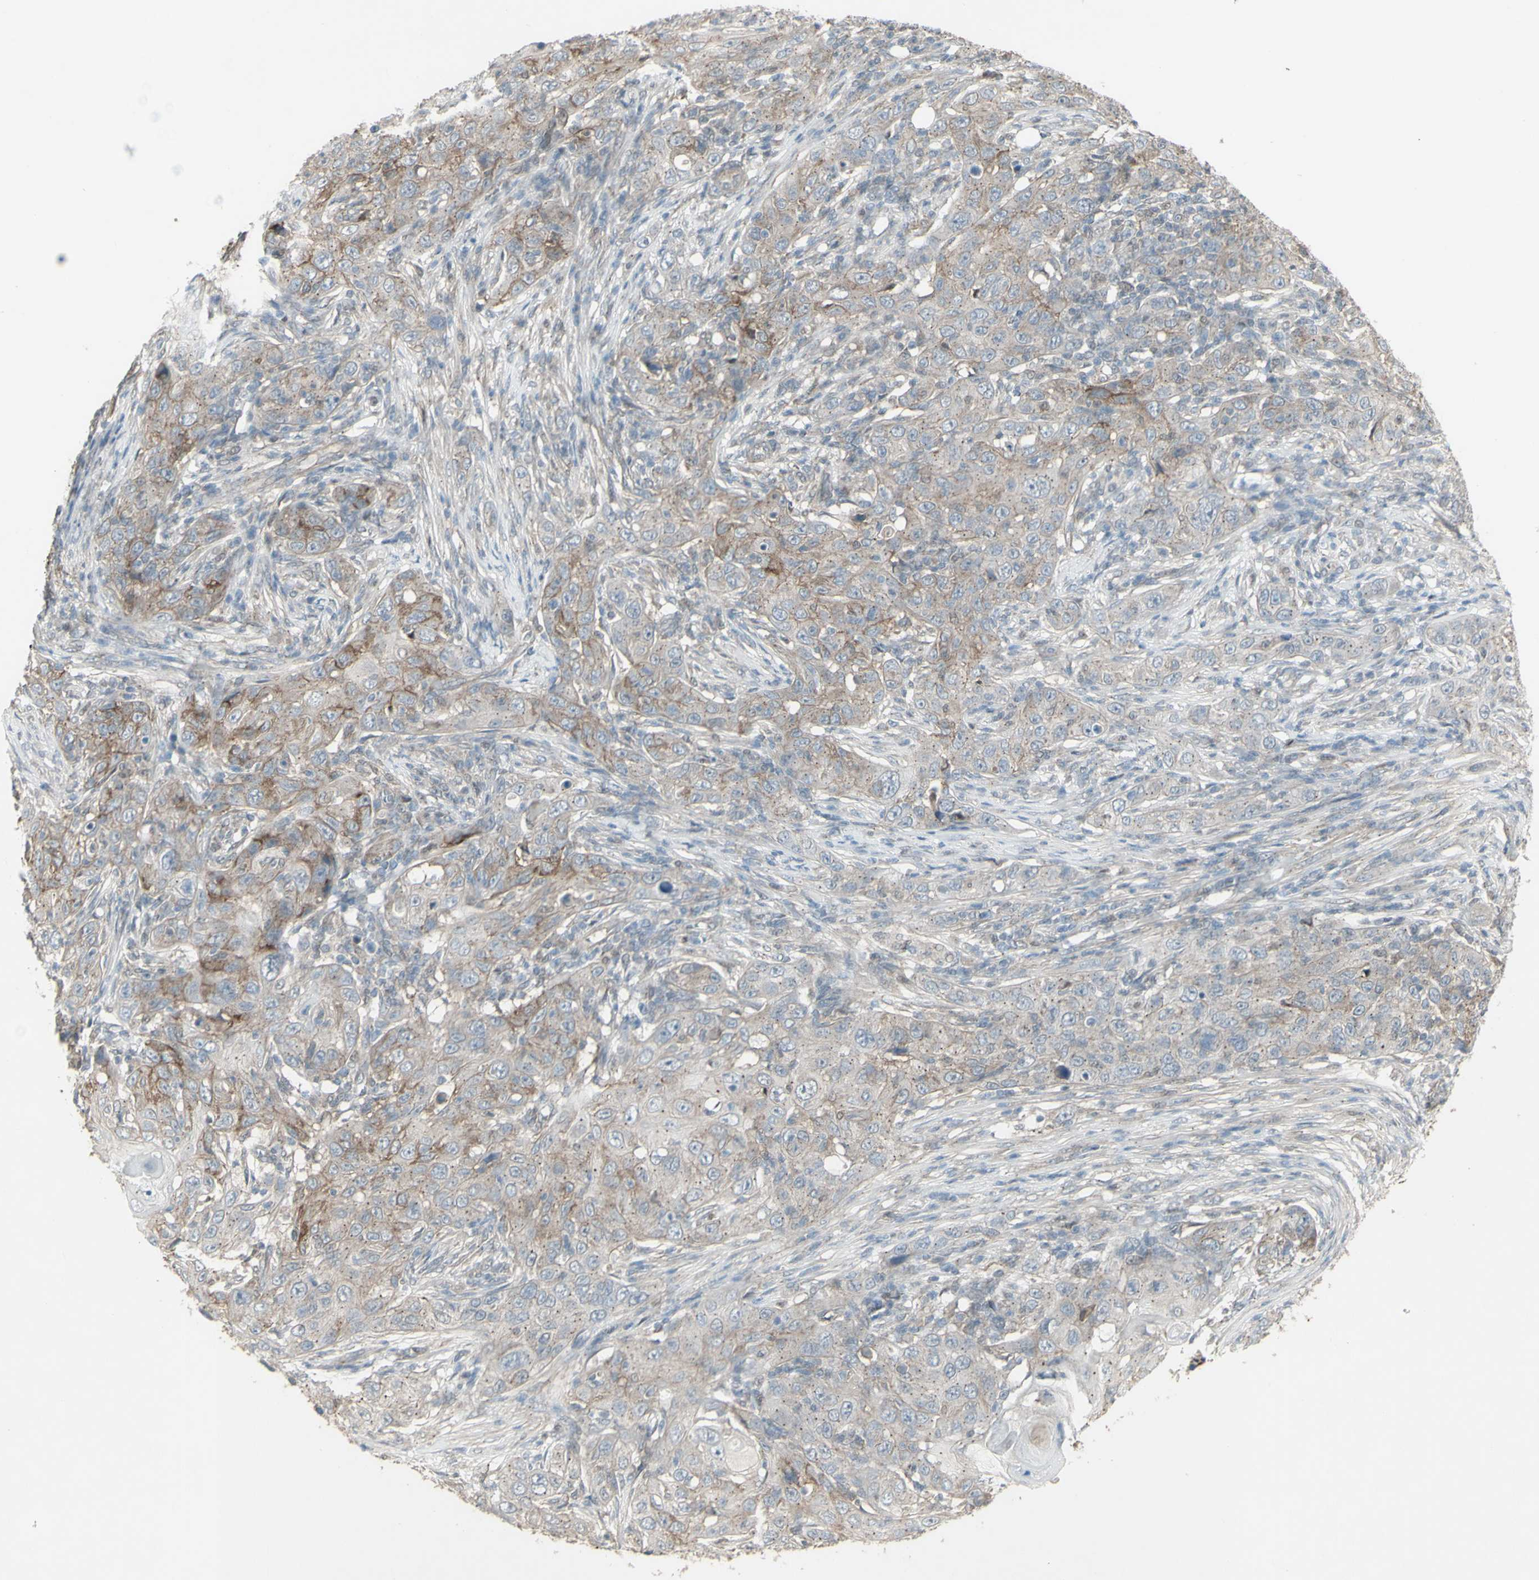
{"staining": {"intensity": "weak", "quantity": "<25%", "location": "cytoplasmic/membranous"}, "tissue": "skin cancer", "cell_type": "Tumor cells", "image_type": "cancer", "snomed": [{"axis": "morphology", "description": "Squamous cell carcinoma, NOS"}, {"axis": "topography", "description": "Skin"}], "caption": "A micrograph of human skin cancer (squamous cell carcinoma) is negative for staining in tumor cells.", "gene": "FXYD3", "patient": {"sex": "female", "age": 88}}